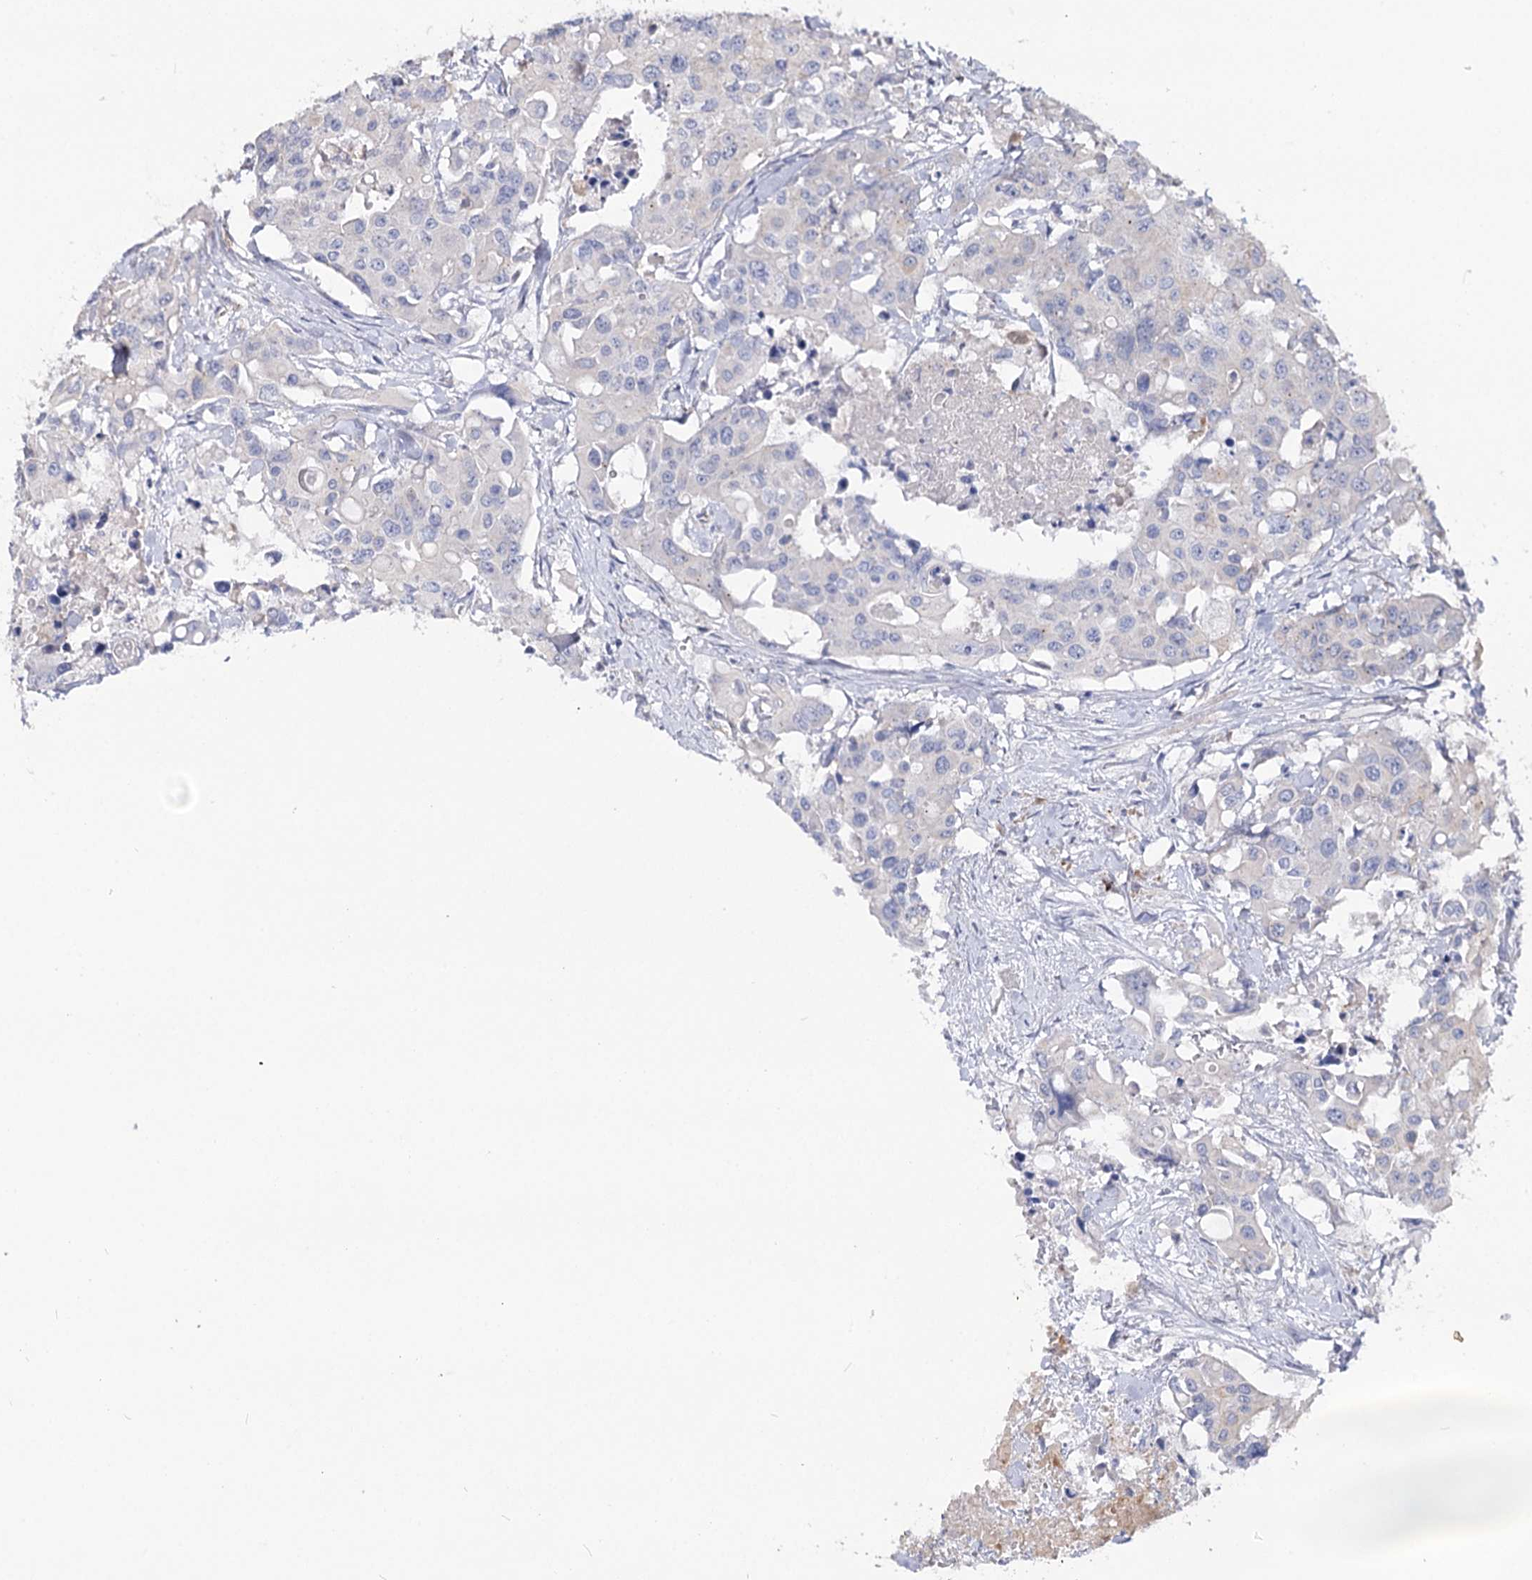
{"staining": {"intensity": "negative", "quantity": "none", "location": "none"}, "tissue": "colorectal cancer", "cell_type": "Tumor cells", "image_type": "cancer", "snomed": [{"axis": "morphology", "description": "Adenocarcinoma, NOS"}, {"axis": "topography", "description": "Colon"}], "caption": "Adenocarcinoma (colorectal) was stained to show a protein in brown. There is no significant expression in tumor cells.", "gene": "IL1RAP", "patient": {"sex": "male", "age": 77}}